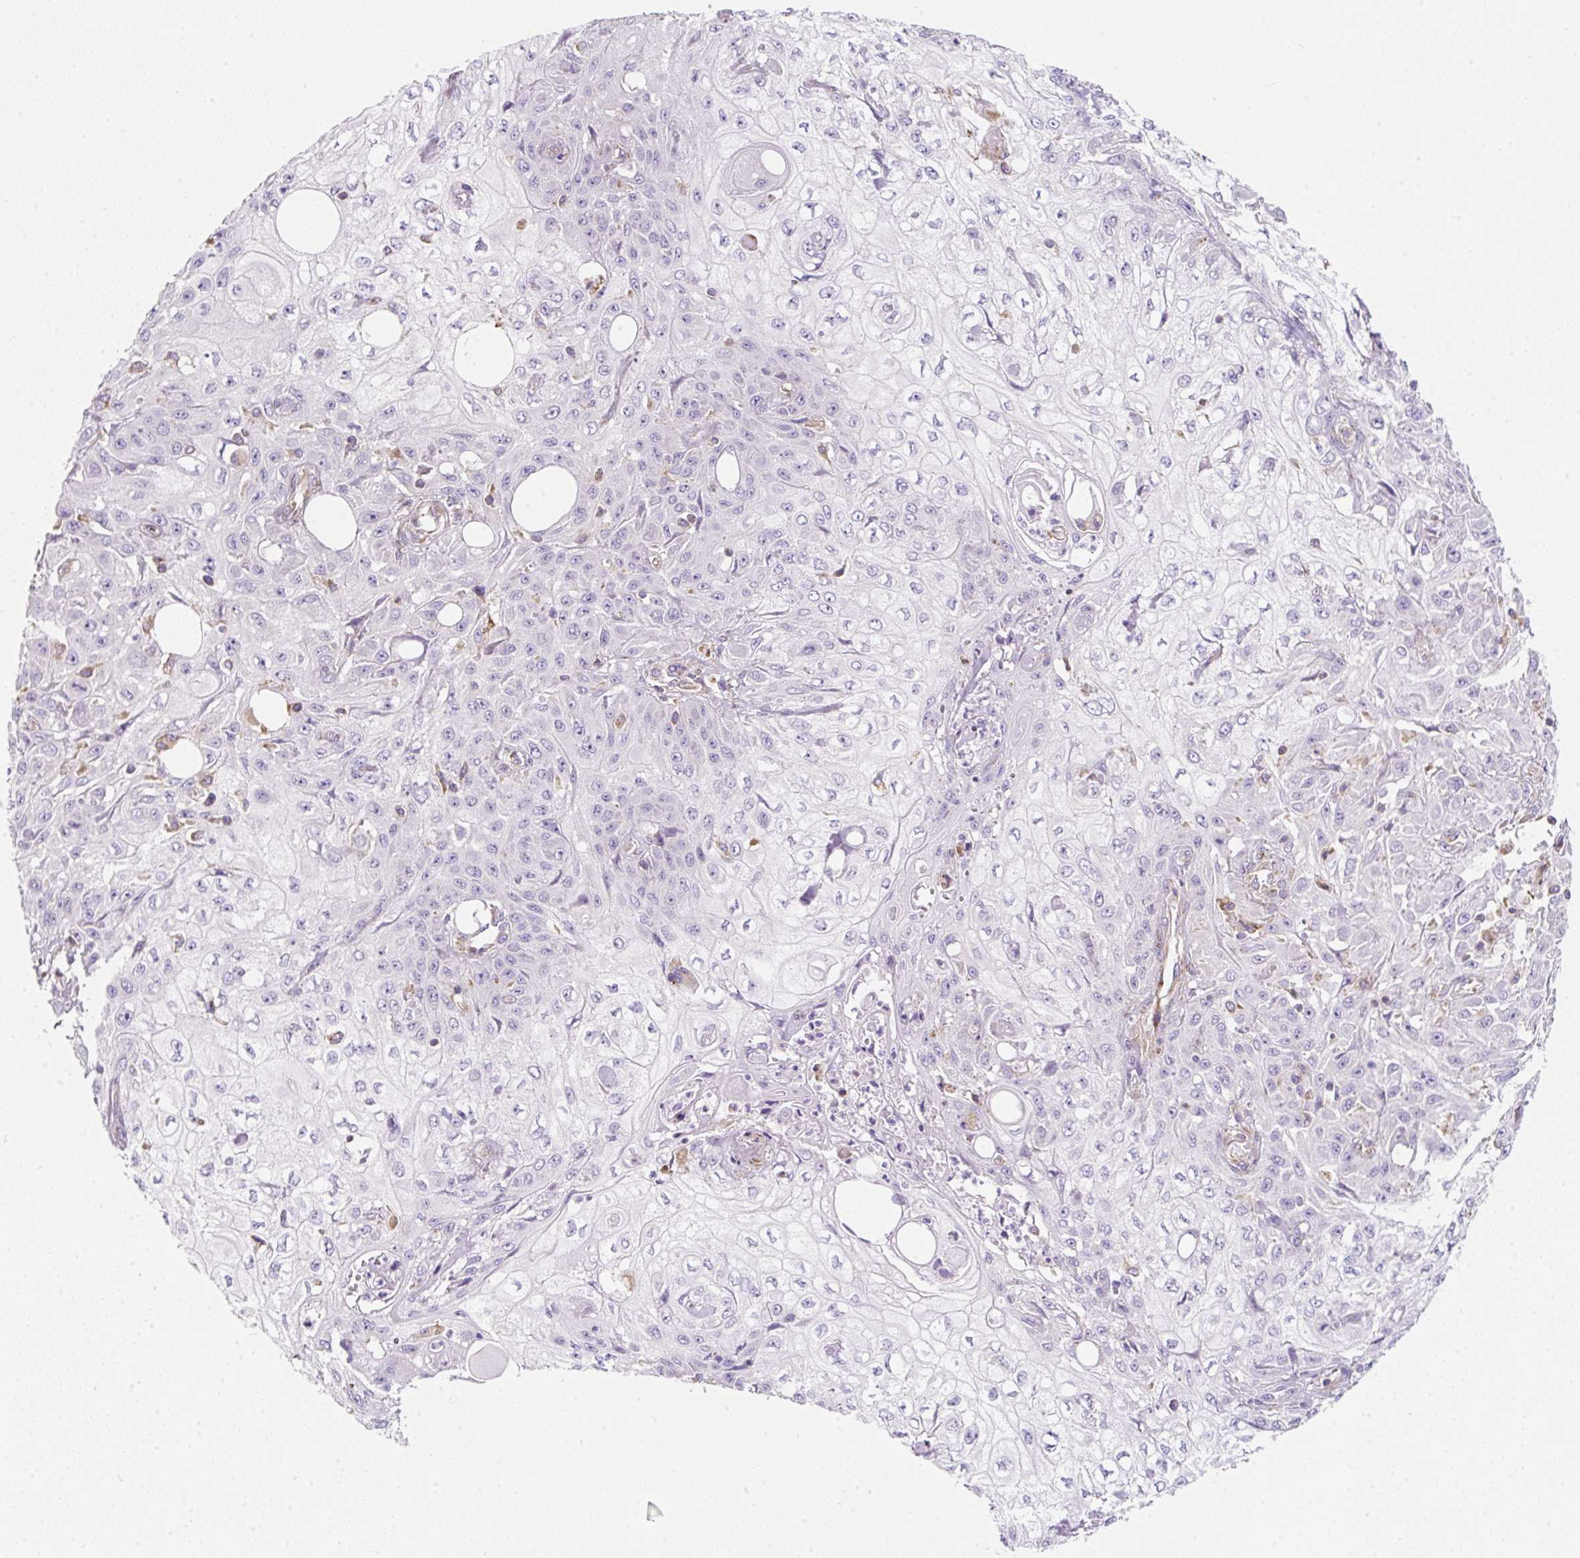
{"staining": {"intensity": "negative", "quantity": "none", "location": "none"}, "tissue": "skin cancer", "cell_type": "Tumor cells", "image_type": "cancer", "snomed": [{"axis": "morphology", "description": "Squamous cell carcinoma, NOS"}, {"axis": "morphology", "description": "Squamous cell carcinoma, metastatic, NOS"}, {"axis": "topography", "description": "Skin"}, {"axis": "topography", "description": "Lymph node"}], "caption": "Protein analysis of skin squamous cell carcinoma displays no significant positivity in tumor cells.", "gene": "ERAP2", "patient": {"sex": "male", "age": 75}}